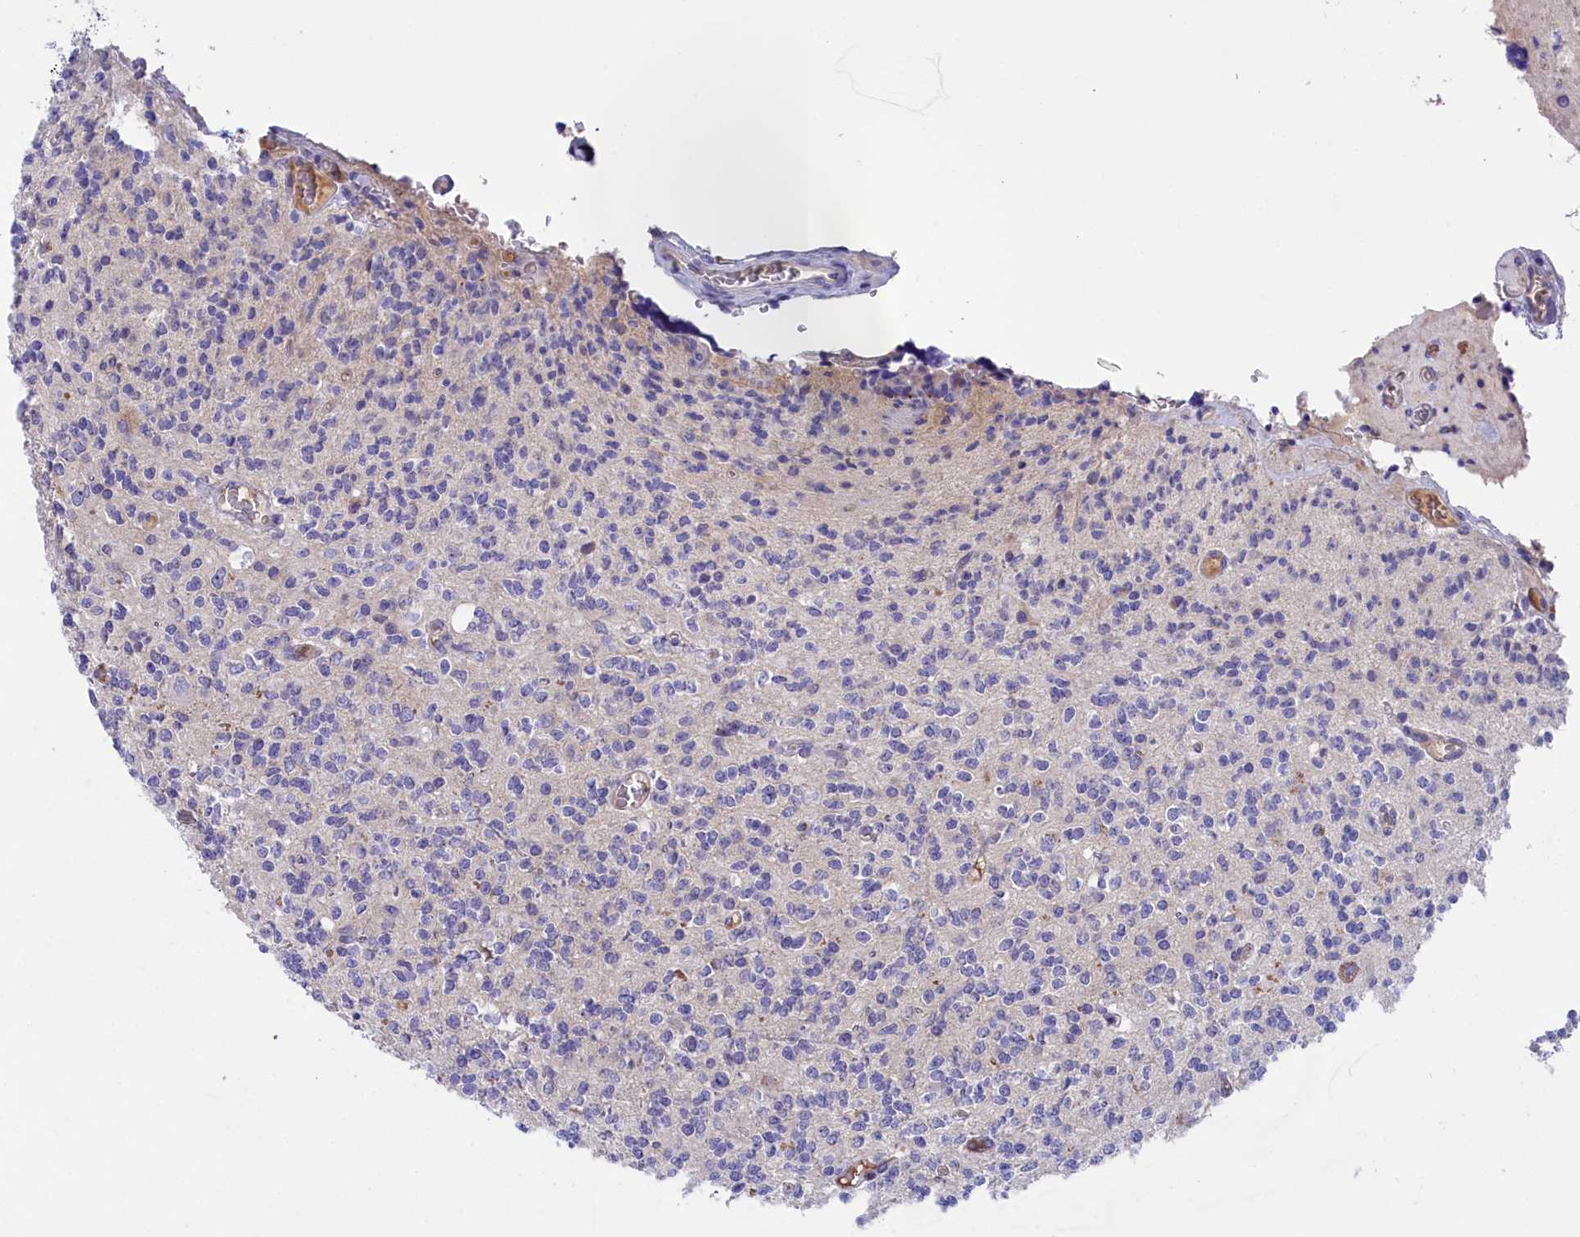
{"staining": {"intensity": "negative", "quantity": "none", "location": "none"}, "tissue": "glioma", "cell_type": "Tumor cells", "image_type": "cancer", "snomed": [{"axis": "morphology", "description": "Glioma, malignant, High grade"}, {"axis": "topography", "description": "Brain"}], "caption": "High power microscopy micrograph of an immunohistochemistry histopathology image of malignant glioma (high-grade), revealing no significant expression in tumor cells. Brightfield microscopy of immunohistochemistry stained with DAB (brown) and hematoxylin (blue), captured at high magnification.", "gene": "STYX", "patient": {"sex": "male", "age": 34}}